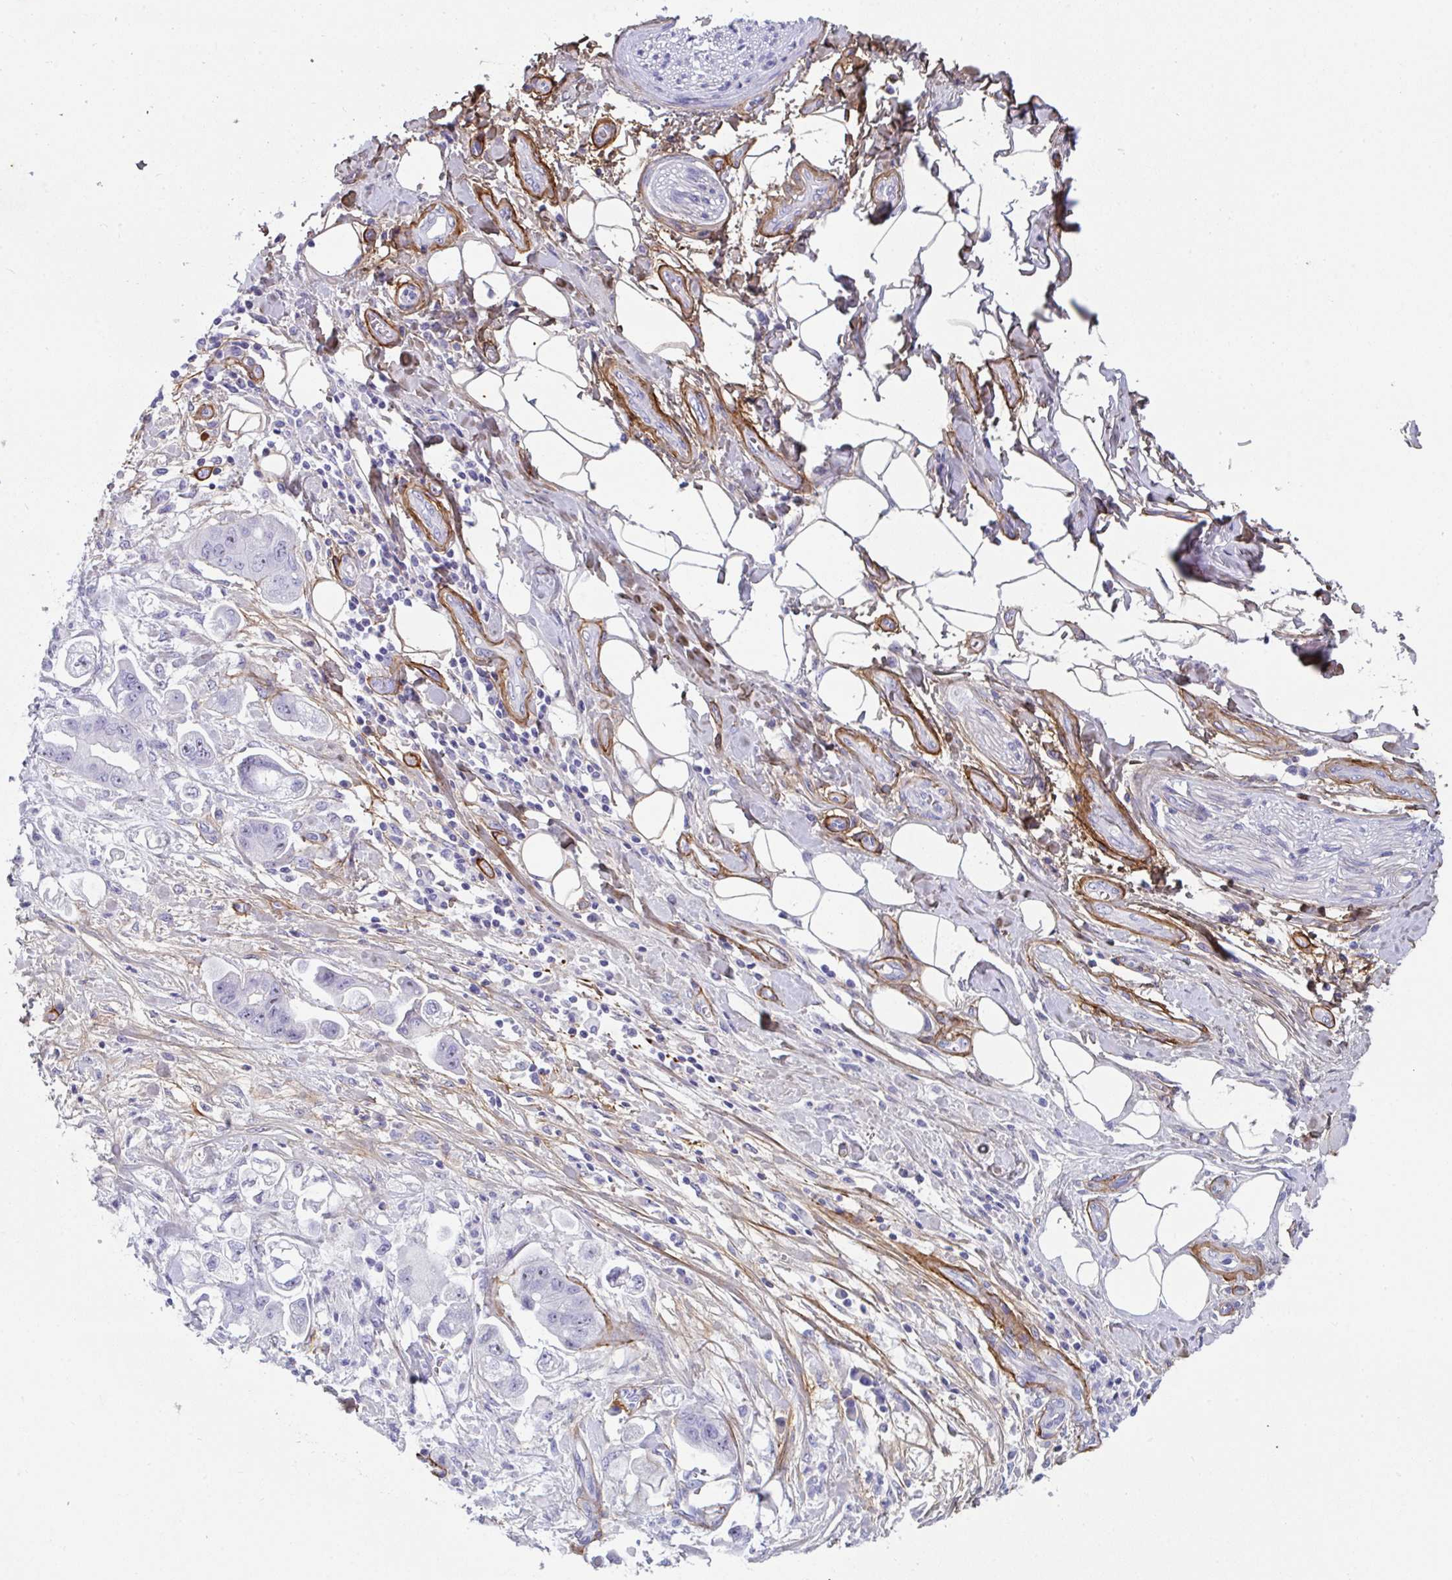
{"staining": {"intensity": "negative", "quantity": "none", "location": "none"}, "tissue": "stomach cancer", "cell_type": "Tumor cells", "image_type": "cancer", "snomed": [{"axis": "morphology", "description": "Adenocarcinoma, NOS"}, {"axis": "topography", "description": "Stomach"}], "caption": "Tumor cells are negative for protein expression in human stomach adenocarcinoma. Brightfield microscopy of immunohistochemistry (IHC) stained with DAB (3,3'-diaminobenzidine) (brown) and hematoxylin (blue), captured at high magnification.", "gene": "LHFPL6", "patient": {"sex": "male", "age": 62}}